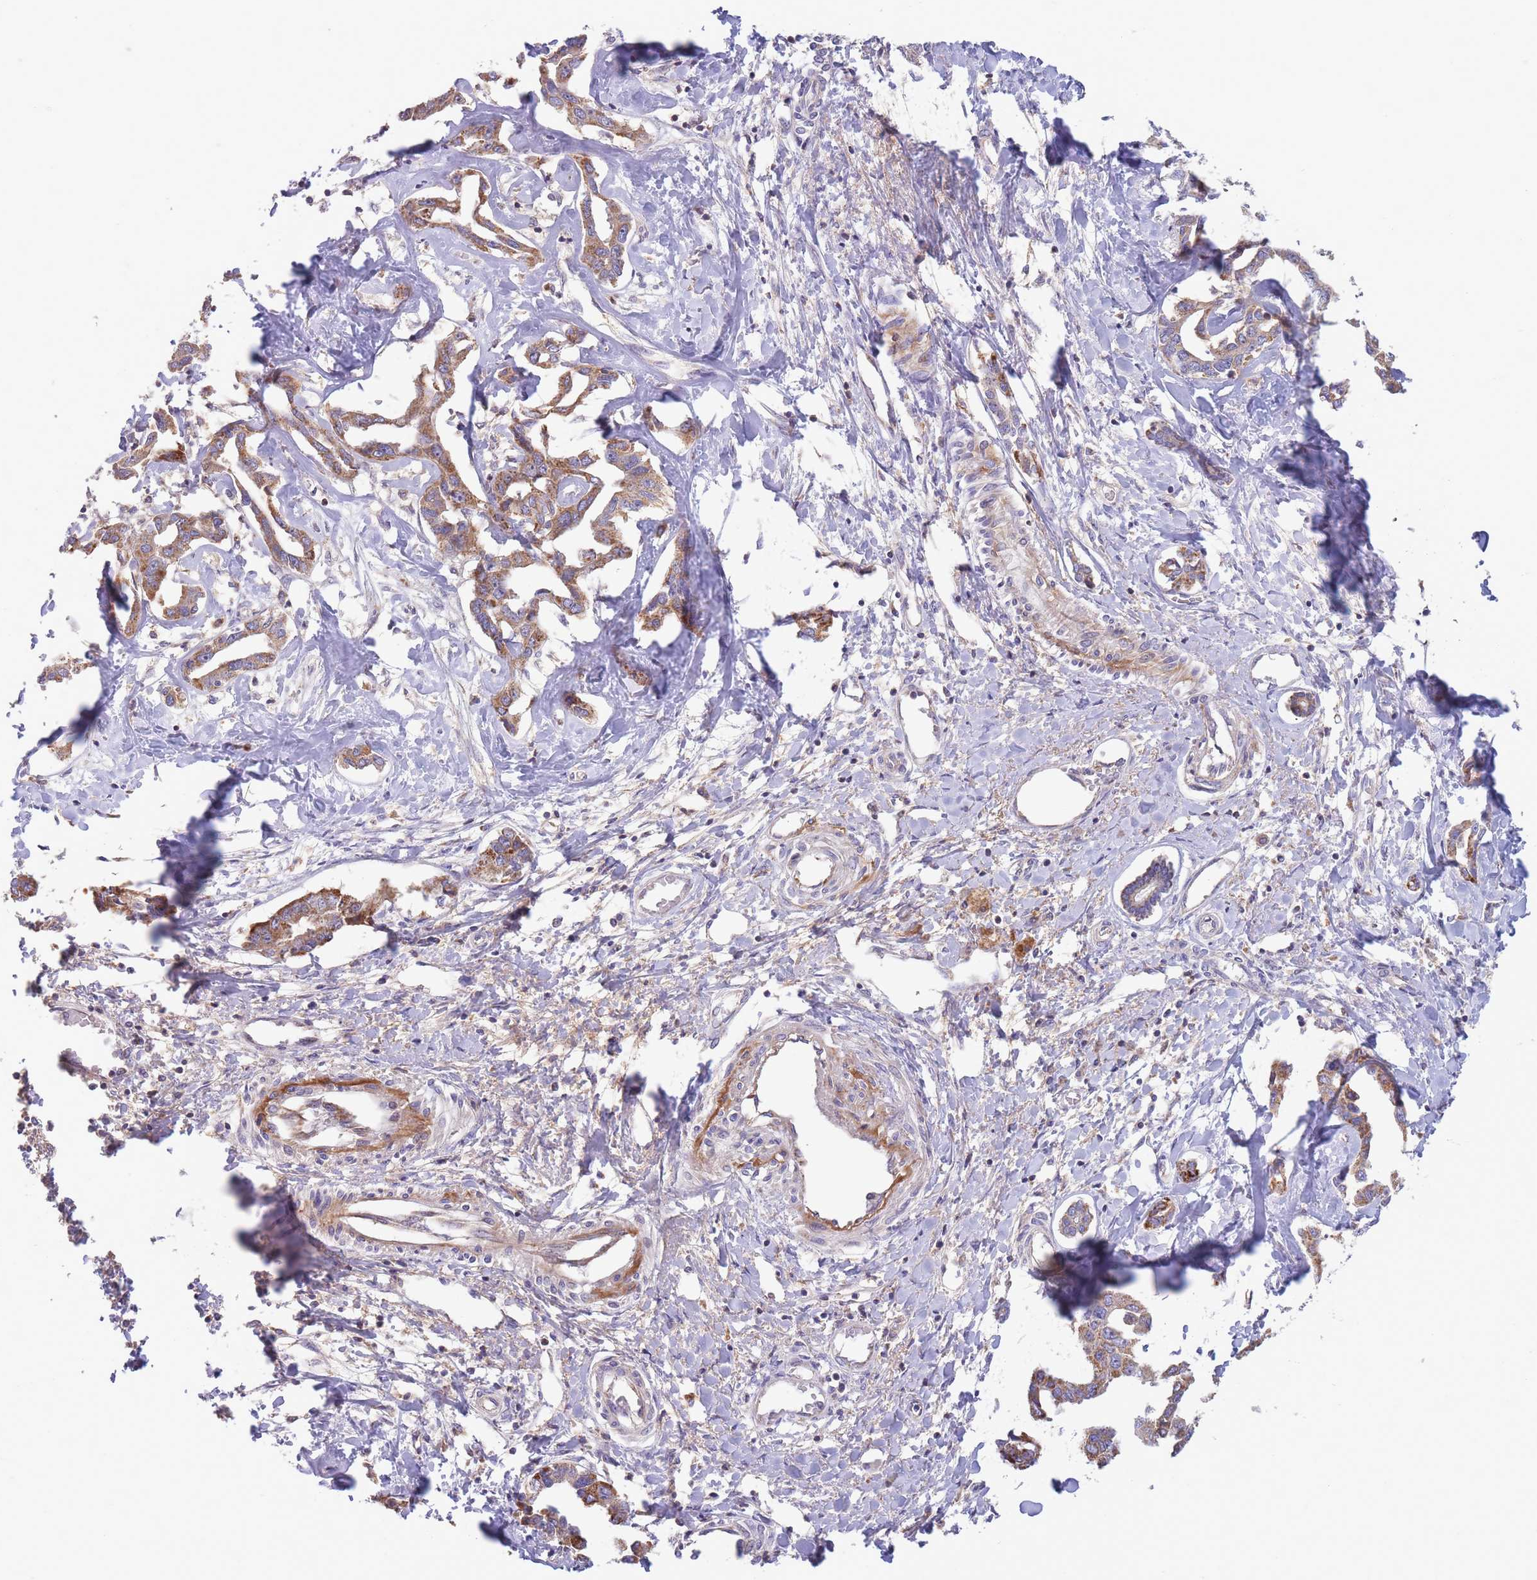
{"staining": {"intensity": "moderate", "quantity": ">75%", "location": "cytoplasmic/membranous"}, "tissue": "liver cancer", "cell_type": "Tumor cells", "image_type": "cancer", "snomed": [{"axis": "morphology", "description": "Cholangiocarcinoma"}, {"axis": "topography", "description": "Liver"}], "caption": "Moderate cytoplasmic/membranous staining for a protein is seen in about >75% of tumor cells of liver cholangiocarcinoma using immunohistochemistry.", "gene": "SLC25A42", "patient": {"sex": "male", "age": 59}}